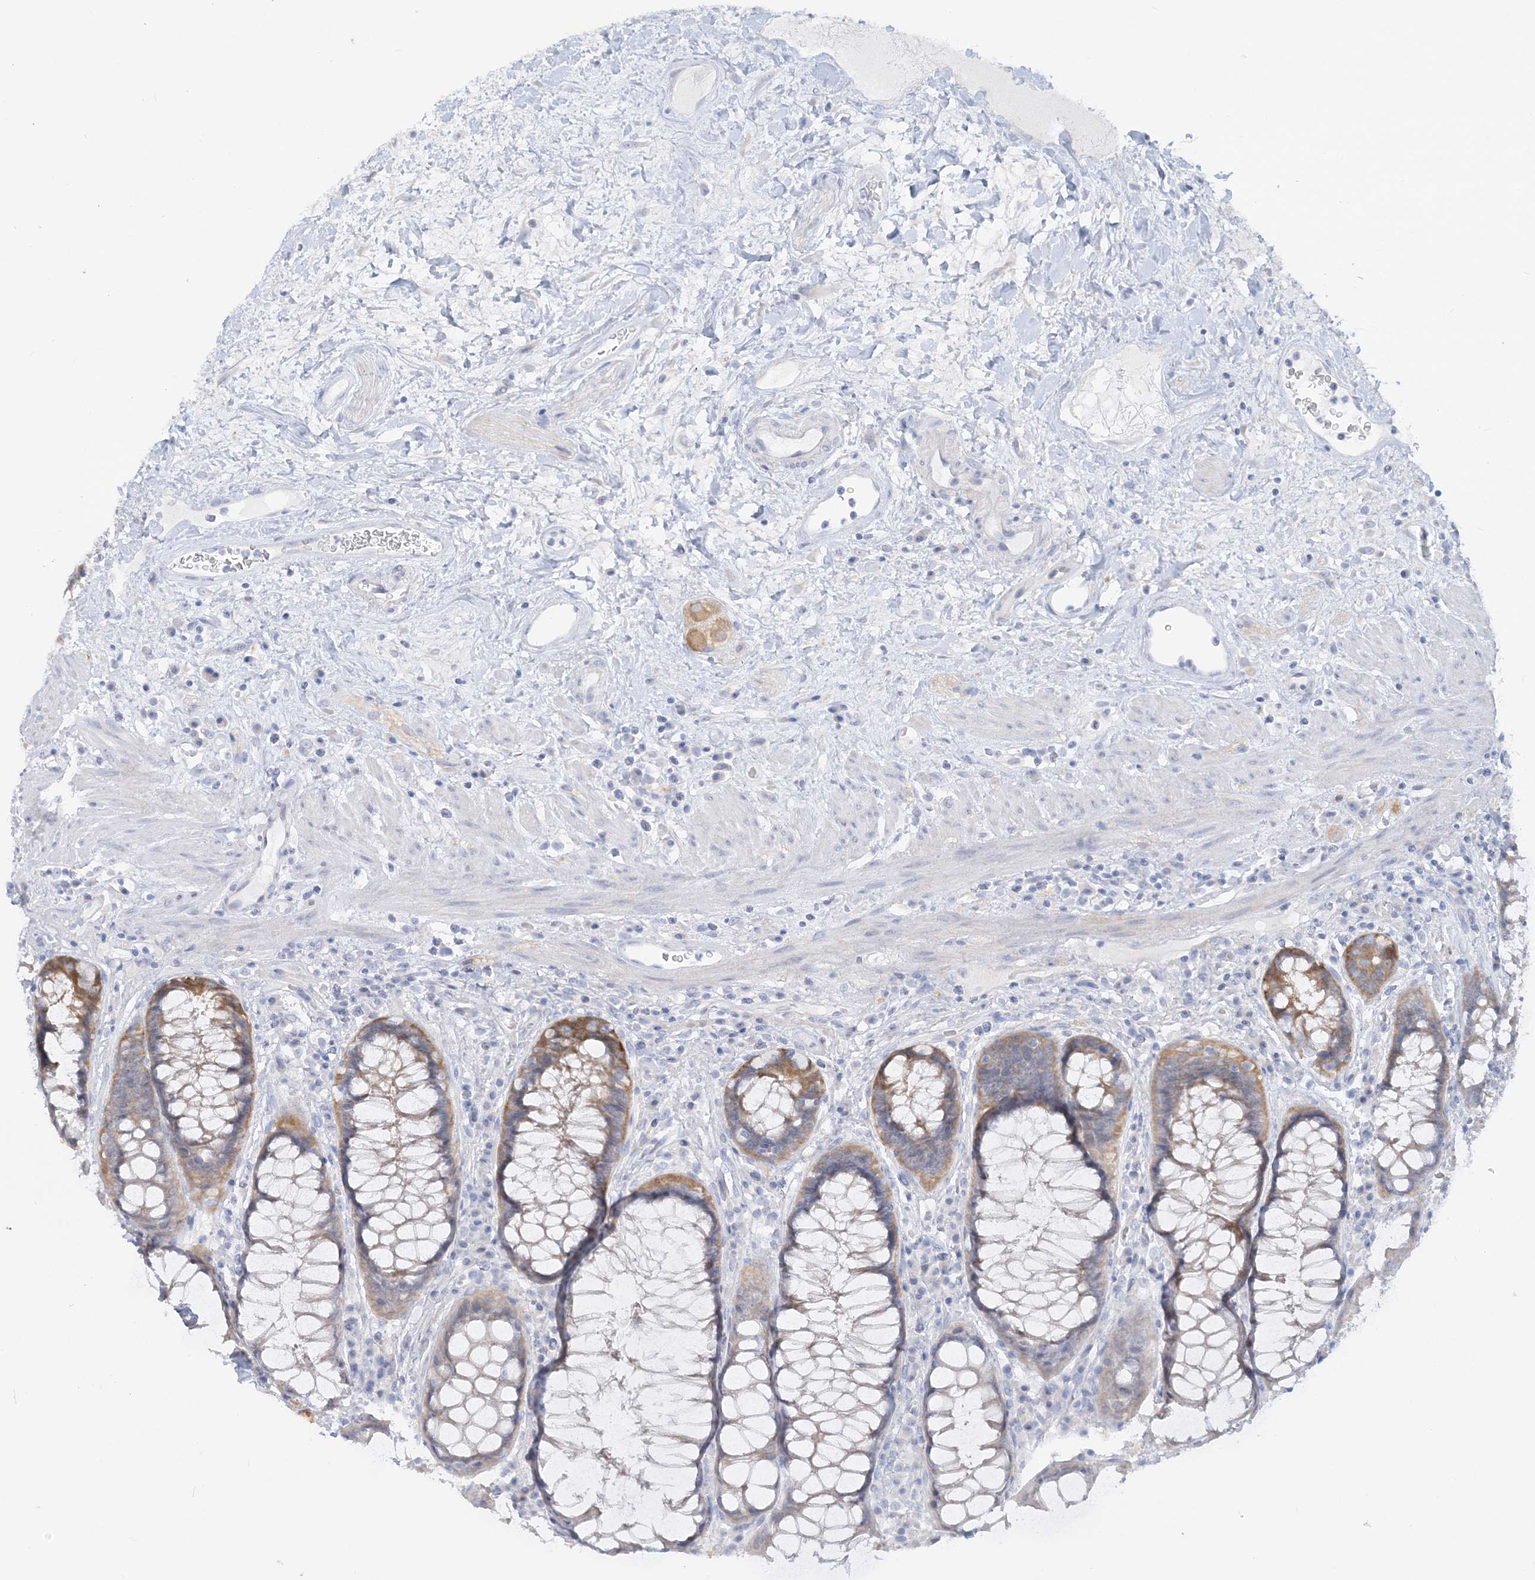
{"staining": {"intensity": "moderate", "quantity": ">75%", "location": "cytoplasmic/membranous"}, "tissue": "rectum", "cell_type": "Glandular cells", "image_type": "normal", "snomed": [{"axis": "morphology", "description": "Normal tissue, NOS"}, {"axis": "topography", "description": "Rectum"}], "caption": "A high-resolution histopathology image shows immunohistochemistry staining of benign rectum, which demonstrates moderate cytoplasmic/membranous positivity in approximately >75% of glandular cells.", "gene": "ENSG00000288637", "patient": {"sex": "male", "age": 64}}